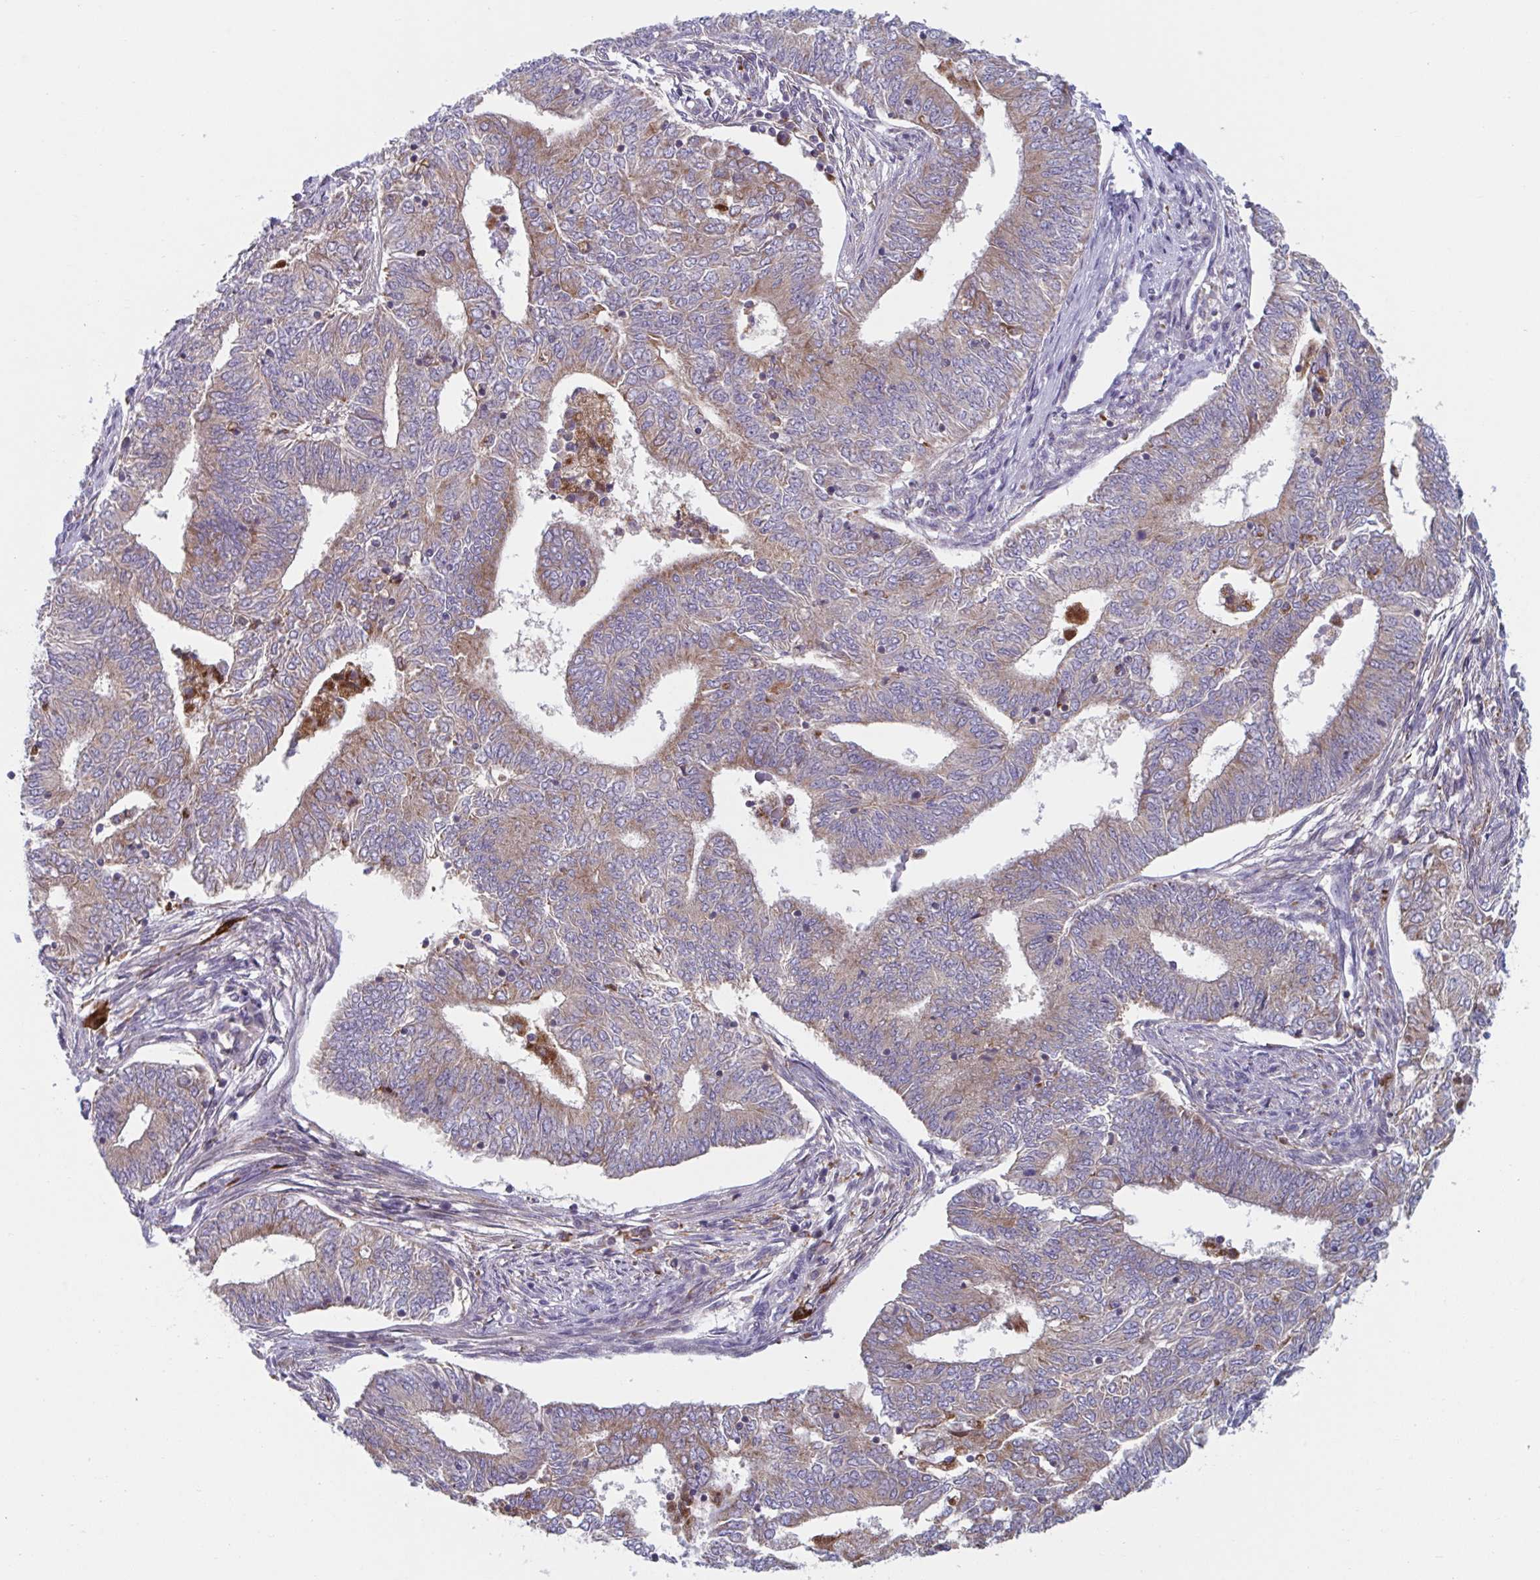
{"staining": {"intensity": "moderate", "quantity": ">75%", "location": "cytoplasmic/membranous"}, "tissue": "endometrial cancer", "cell_type": "Tumor cells", "image_type": "cancer", "snomed": [{"axis": "morphology", "description": "Adenocarcinoma, NOS"}, {"axis": "topography", "description": "Endometrium"}], "caption": "Endometrial cancer tissue reveals moderate cytoplasmic/membranous expression in approximately >75% of tumor cells", "gene": "NIPSNAP1", "patient": {"sex": "female", "age": 62}}